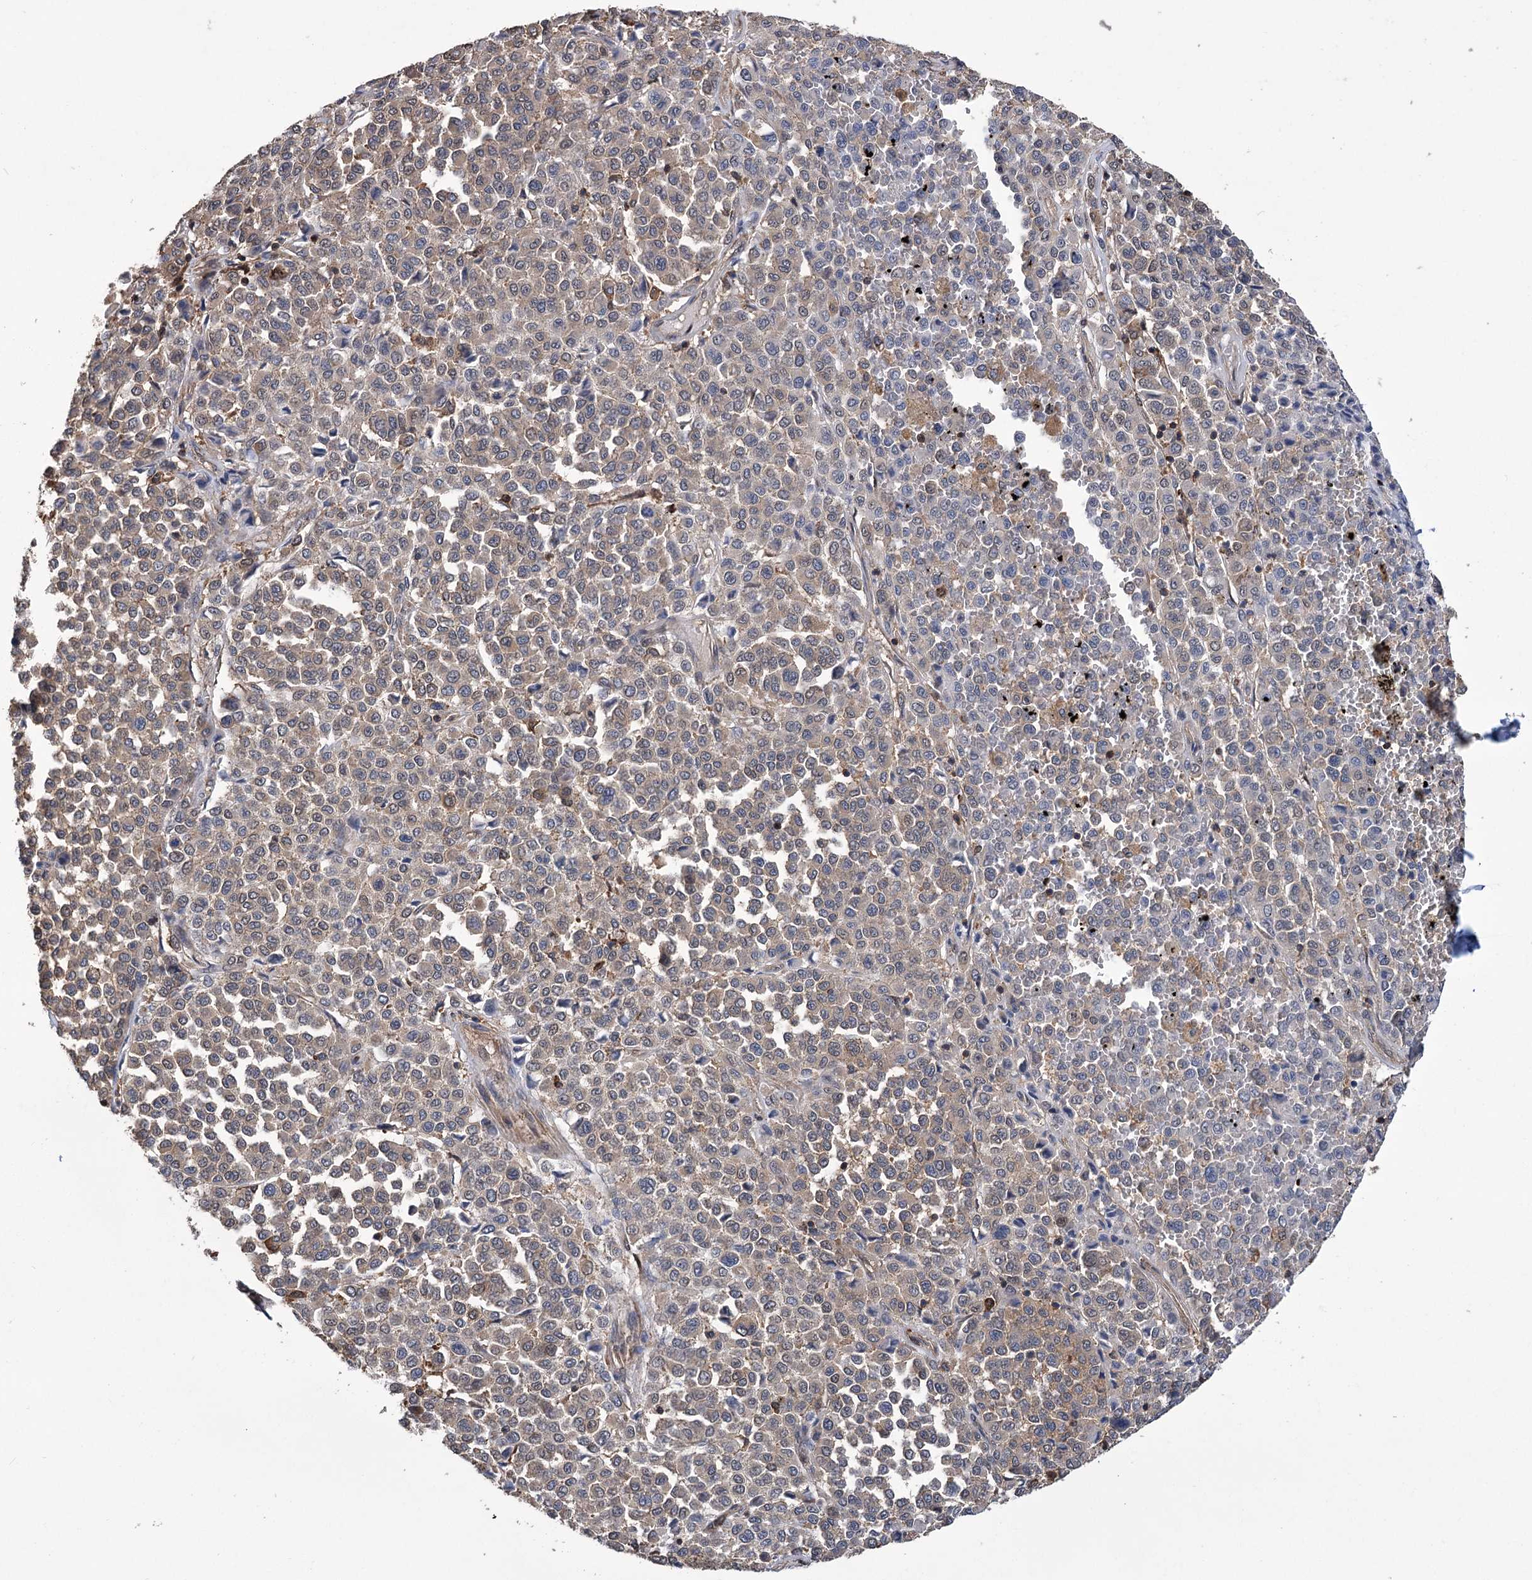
{"staining": {"intensity": "weak", "quantity": "<25%", "location": "cytoplasmic/membranous"}, "tissue": "melanoma", "cell_type": "Tumor cells", "image_type": "cancer", "snomed": [{"axis": "morphology", "description": "Malignant melanoma, Metastatic site"}, {"axis": "topography", "description": "Pancreas"}], "caption": "Immunohistochemistry (IHC) micrograph of neoplastic tissue: human malignant melanoma (metastatic site) stained with DAB exhibits no significant protein positivity in tumor cells. (Immunohistochemistry (IHC), brightfield microscopy, high magnification).", "gene": "DPP3", "patient": {"sex": "female", "age": 30}}